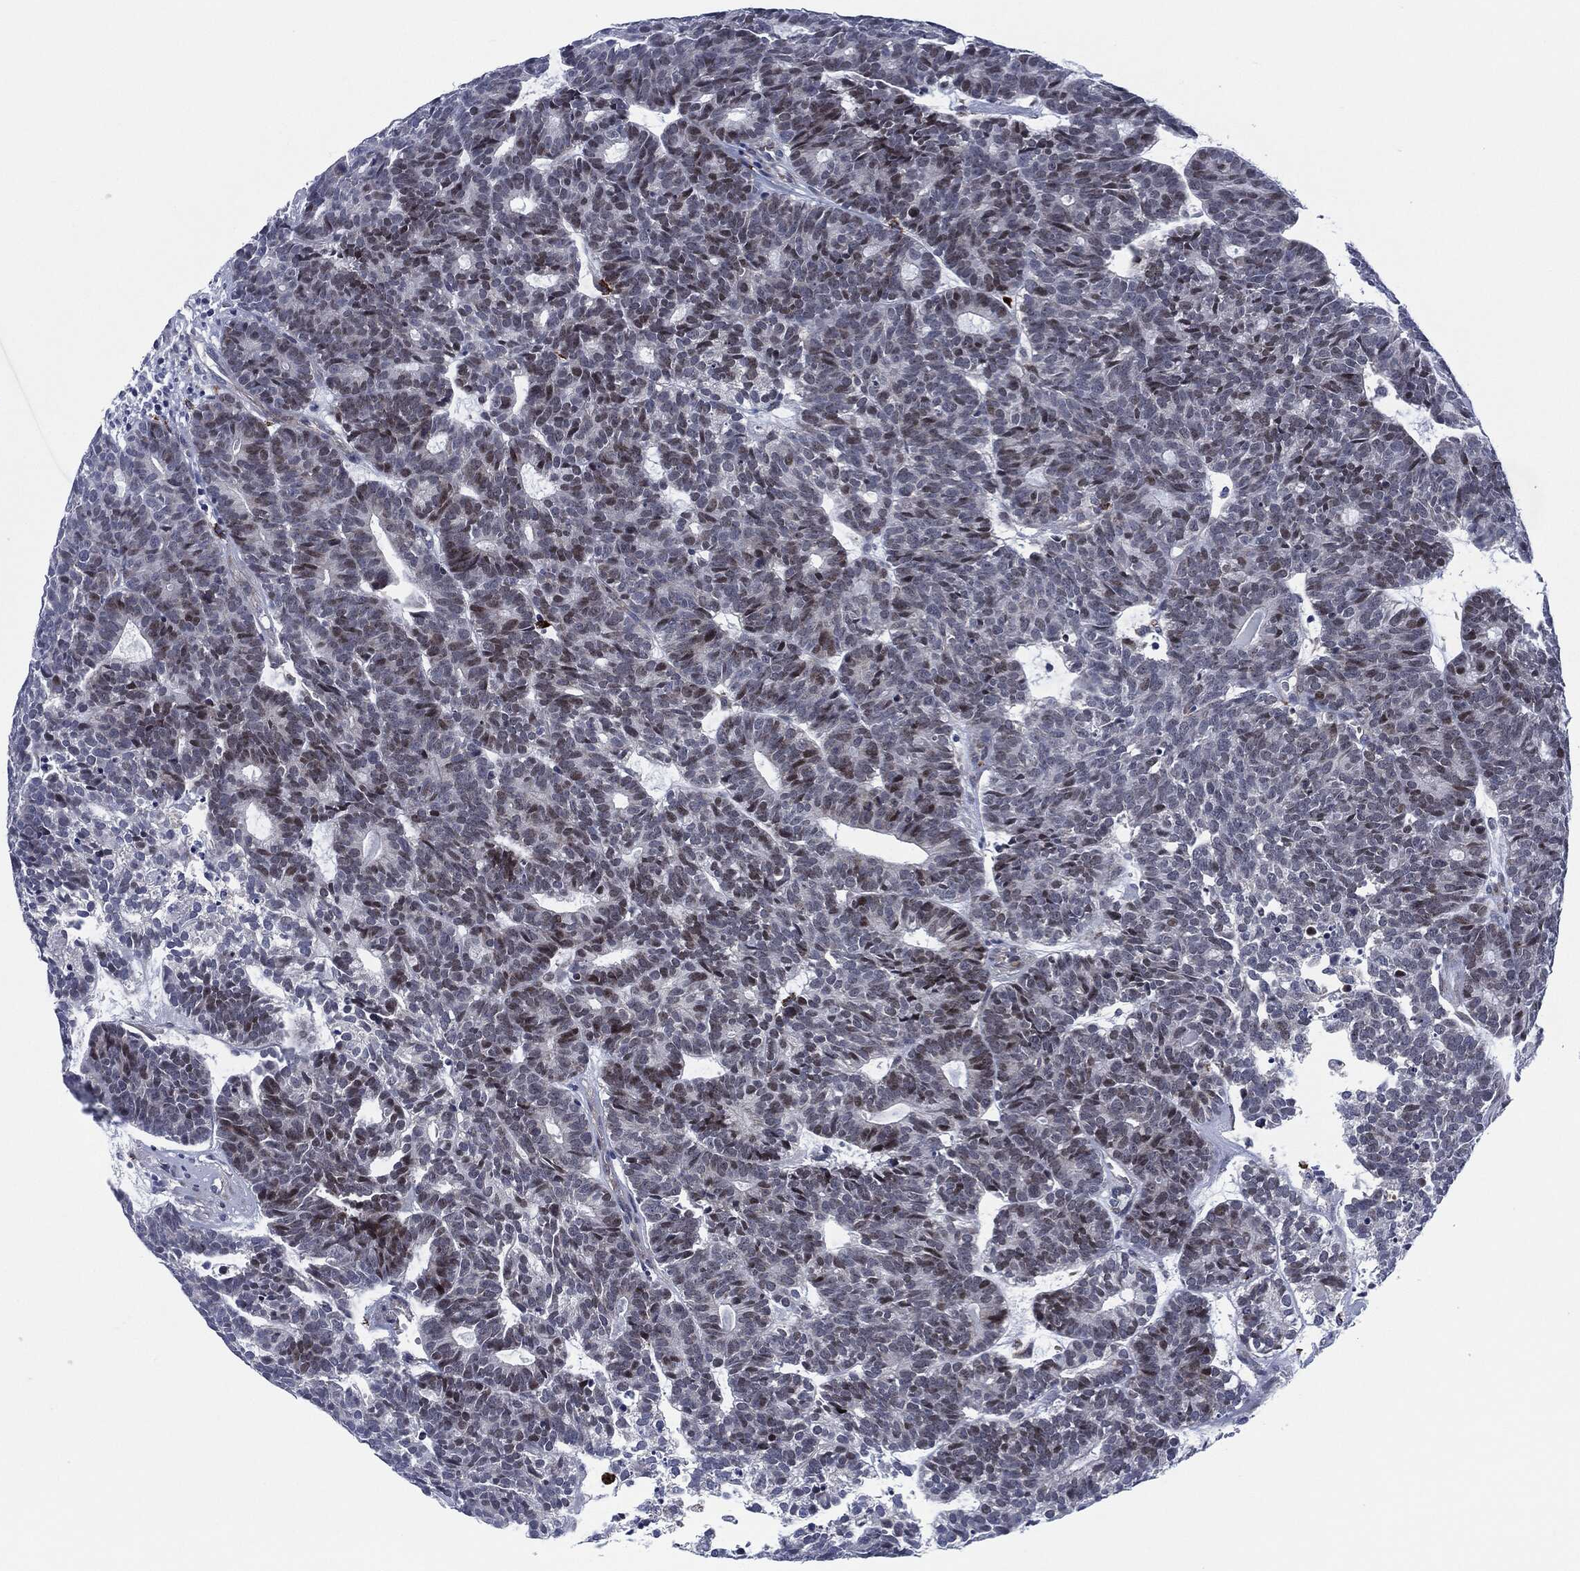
{"staining": {"intensity": "moderate", "quantity": "<25%", "location": "nuclear"}, "tissue": "head and neck cancer", "cell_type": "Tumor cells", "image_type": "cancer", "snomed": [{"axis": "morphology", "description": "Adenocarcinoma, NOS"}, {"axis": "topography", "description": "Head-Neck"}], "caption": "This image demonstrates immunohistochemistry (IHC) staining of head and neck cancer, with low moderate nuclear expression in approximately <25% of tumor cells.", "gene": "MPO", "patient": {"sex": "female", "age": 81}}